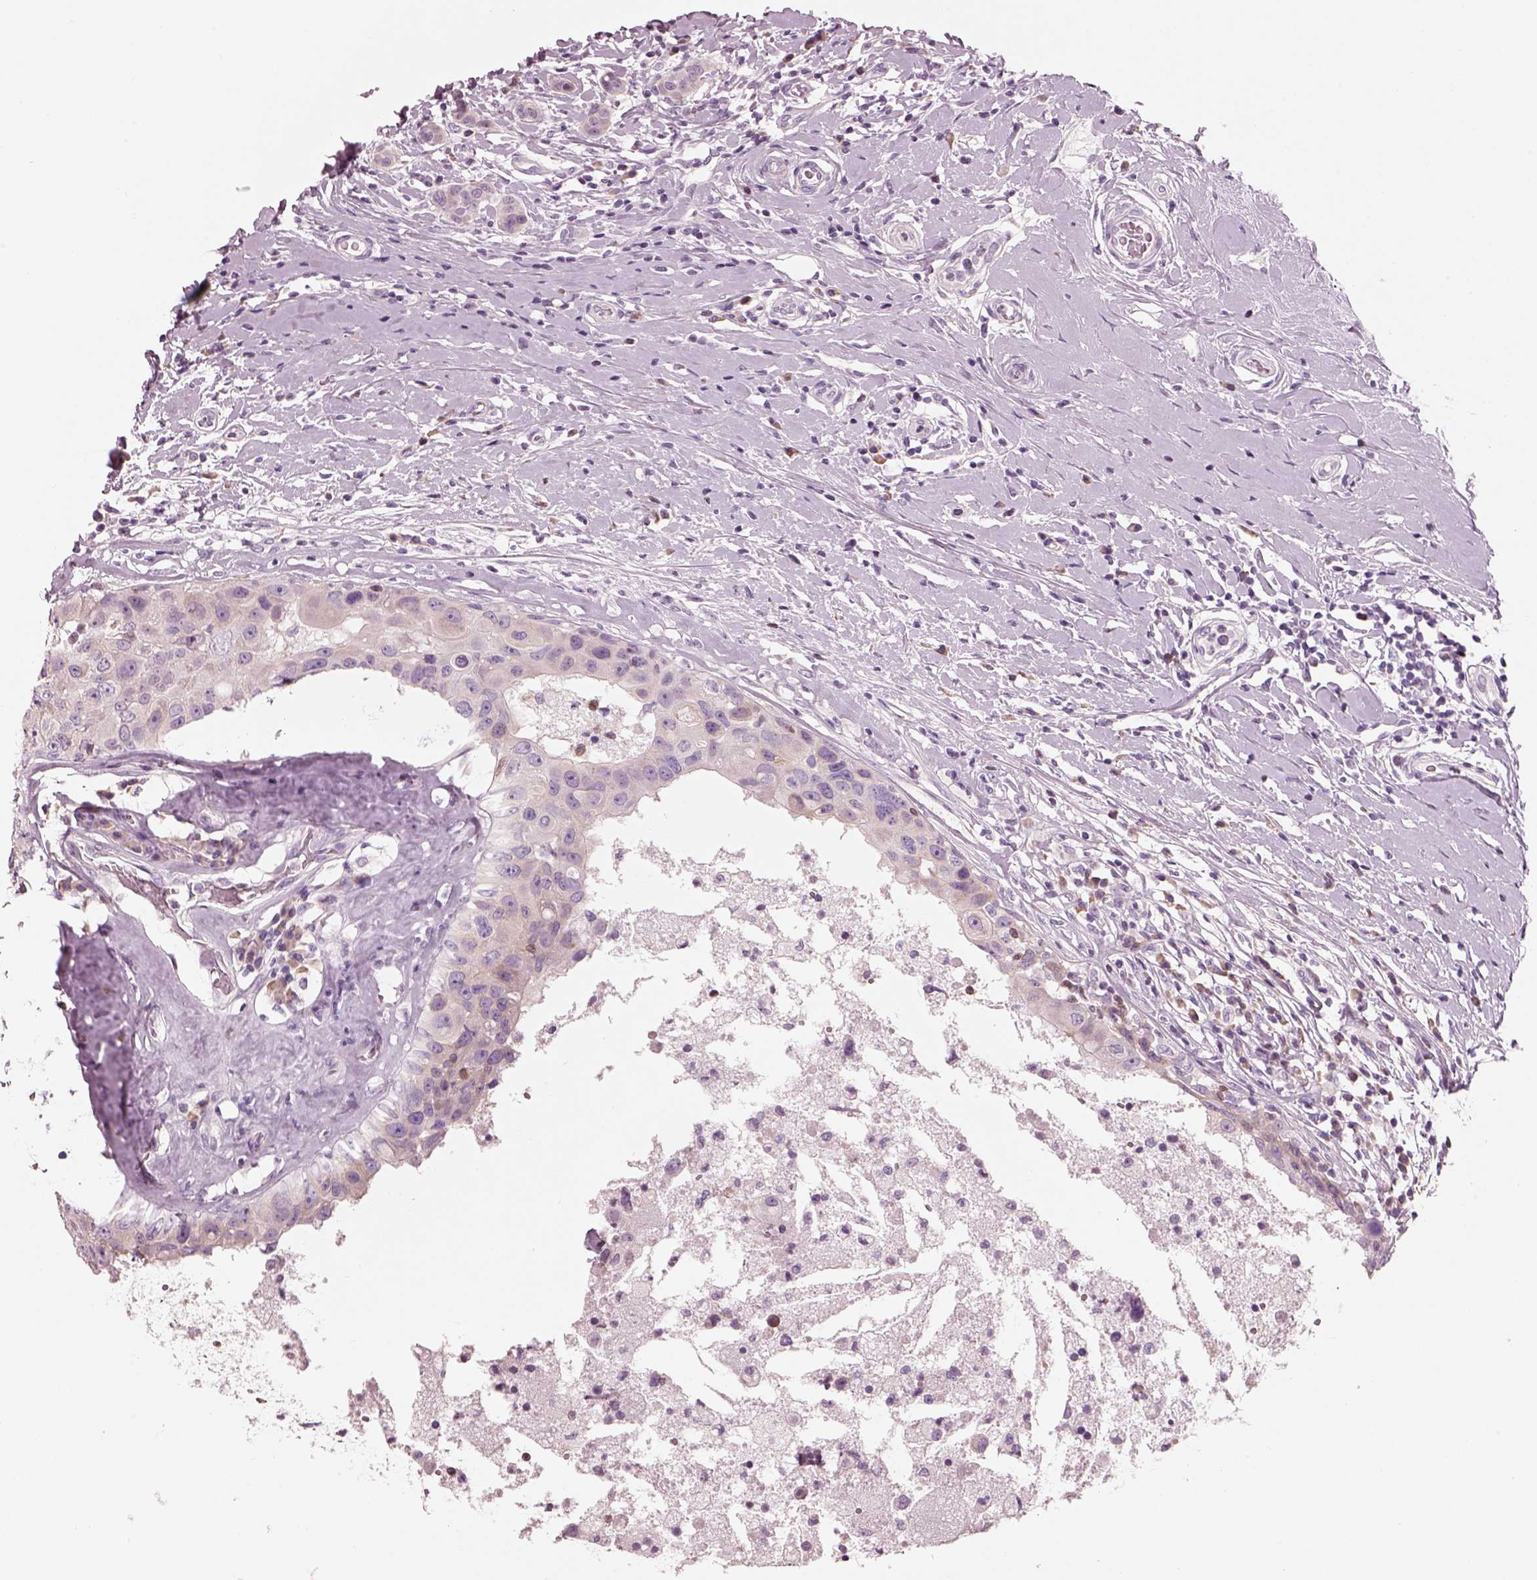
{"staining": {"intensity": "negative", "quantity": "none", "location": "none"}, "tissue": "breast cancer", "cell_type": "Tumor cells", "image_type": "cancer", "snomed": [{"axis": "morphology", "description": "Duct carcinoma"}, {"axis": "topography", "description": "Breast"}], "caption": "Tumor cells are negative for brown protein staining in breast intraductal carcinoma.", "gene": "SLC27A2", "patient": {"sex": "female", "age": 27}}